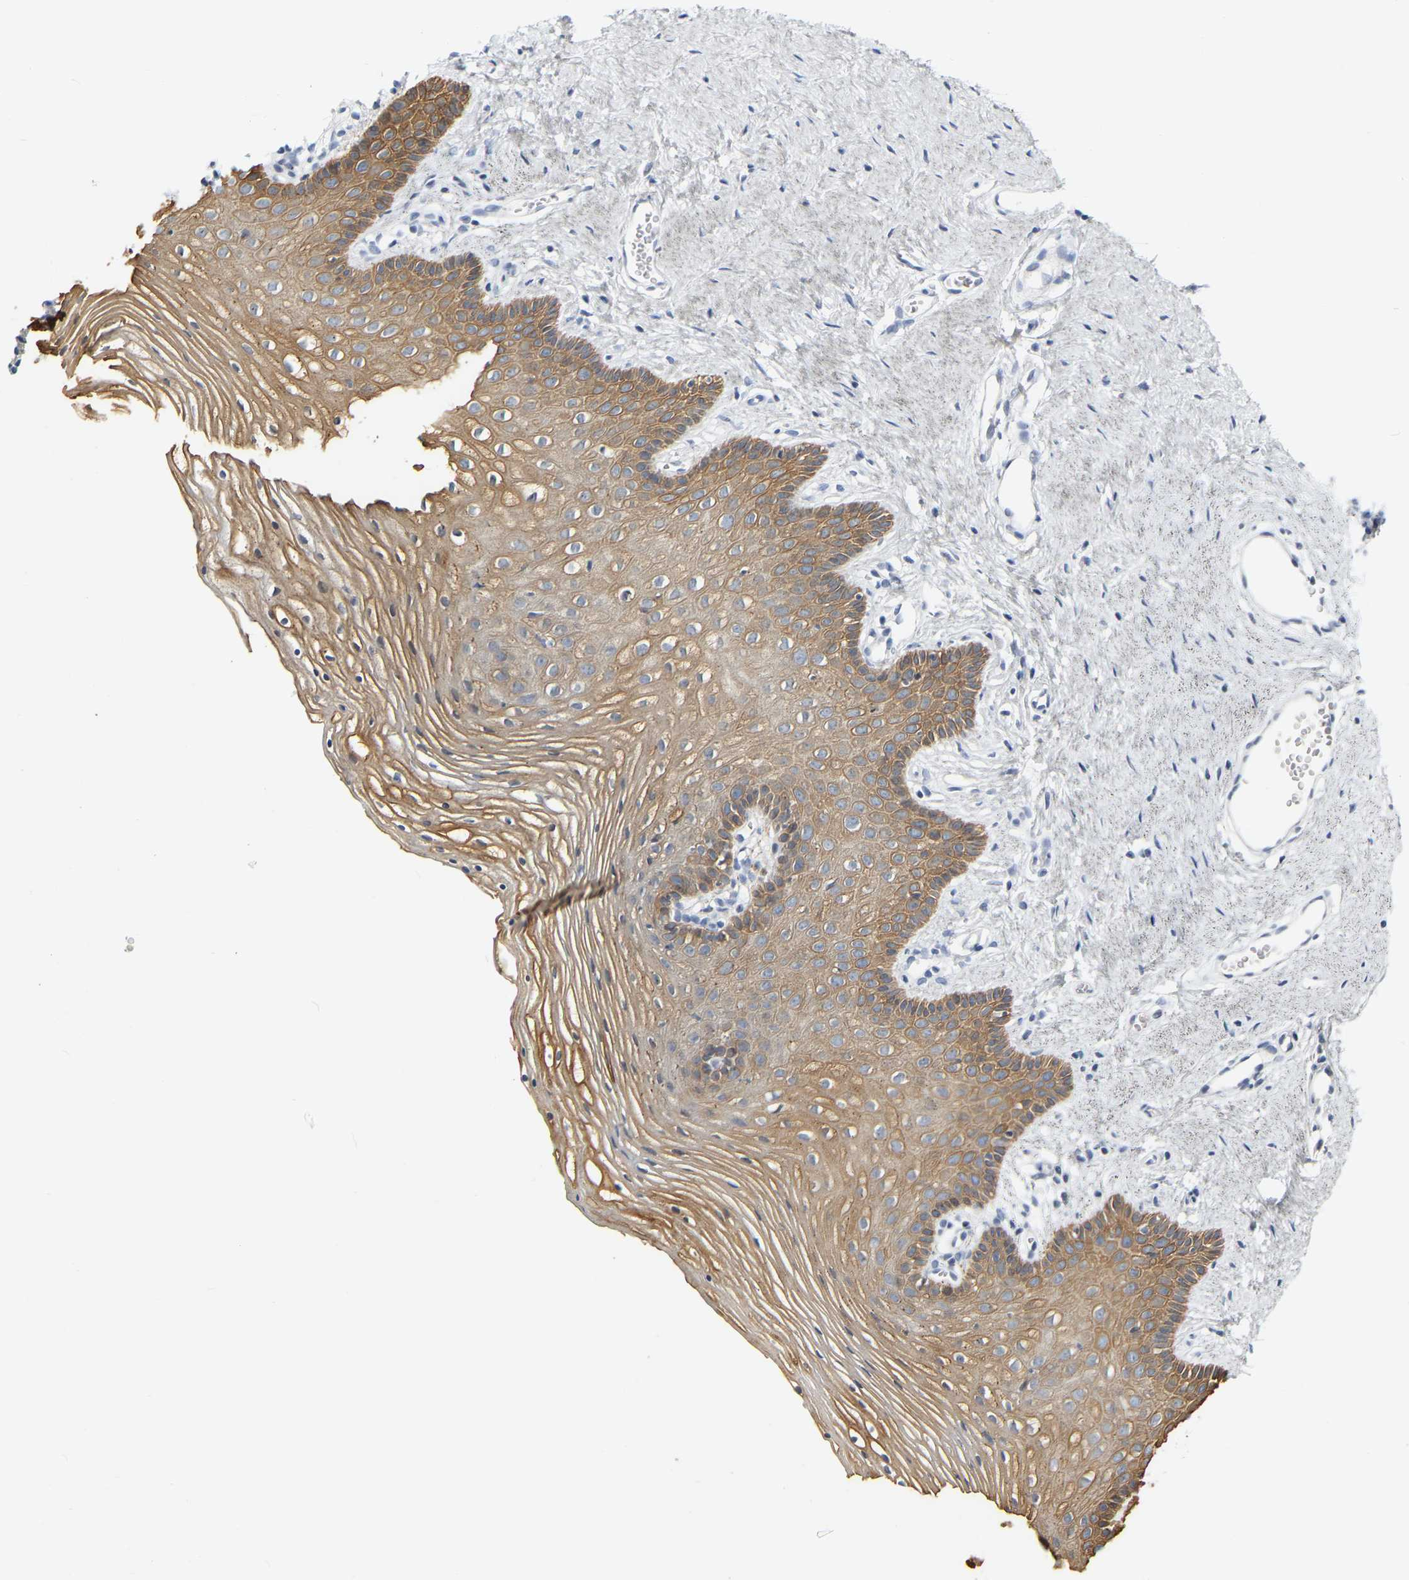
{"staining": {"intensity": "moderate", "quantity": ">75%", "location": "cytoplasmic/membranous"}, "tissue": "vagina", "cell_type": "Squamous epithelial cells", "image_type": "normal", "snomed": [{"axis": "morphology", "description": "Normal tissue, NOS"}, {"axis": "topography", "description": "Vagina"}], "caption": "About >75% of squamous epithelial cells in unremarkable vagina display moderate cytoplasmic/membranous protein positivity as visualized by brown immunohistochemical staining.", "gene": "KRT76", "patient": {"sex": "female", "age": 32}}